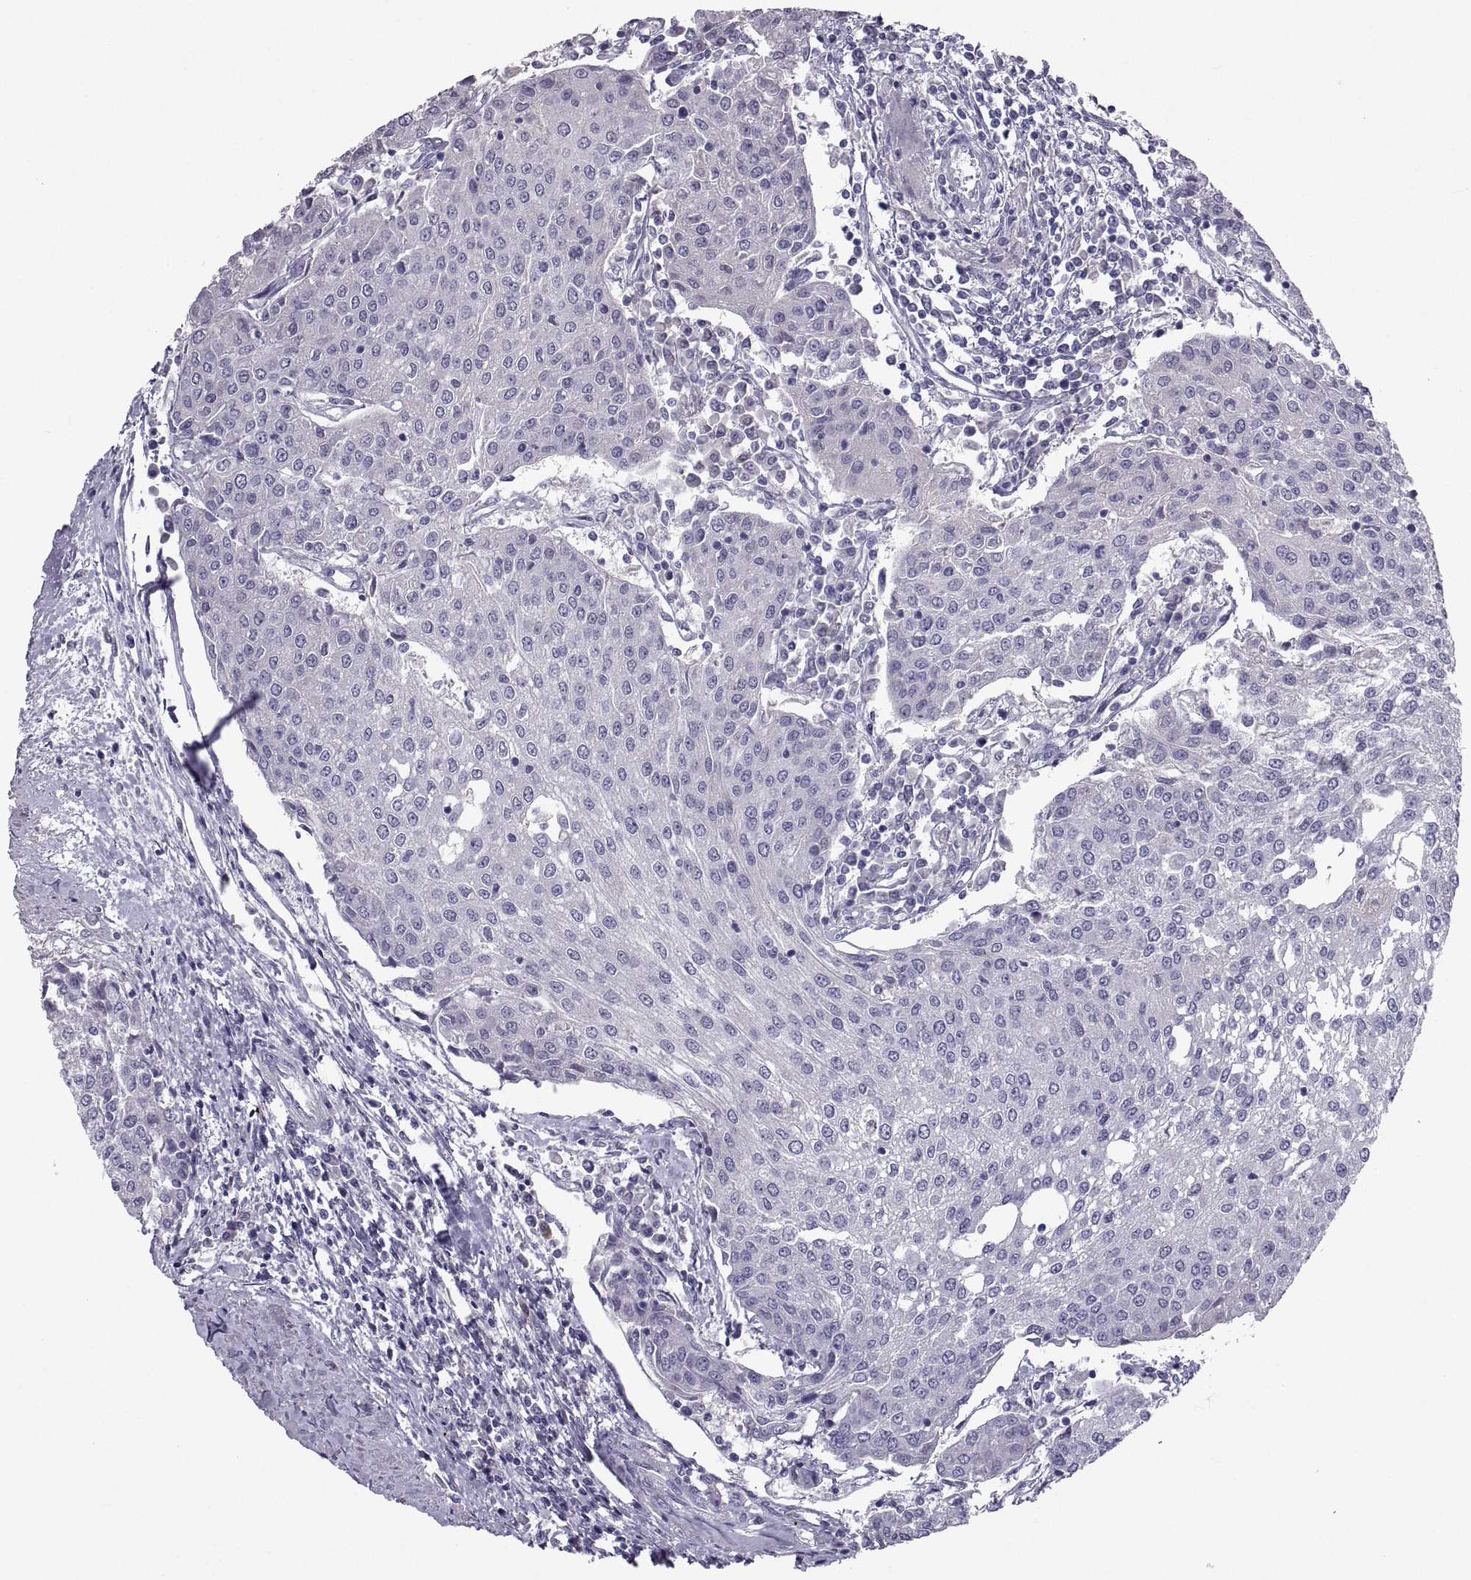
{"staining": {"intensity": "negative", "quantity": "none", "location": "none"}, "tissue": "urothelial cancer", "cell_type": "Tumor cells", "image_type": "cancer", "snomed": [{"axis": "morphology", "description": "Urothelial carcinoma, High grade"}, {"axis": "topography", "description": "Urinary bladder"}], "caption": "Immunohistochemical staining of urothelial carcinoma (high-grade) demonstrates no significant positivity in tumor cells.", "gene": "IGSF1", "patient": {"sex": "female", "age": 85}}